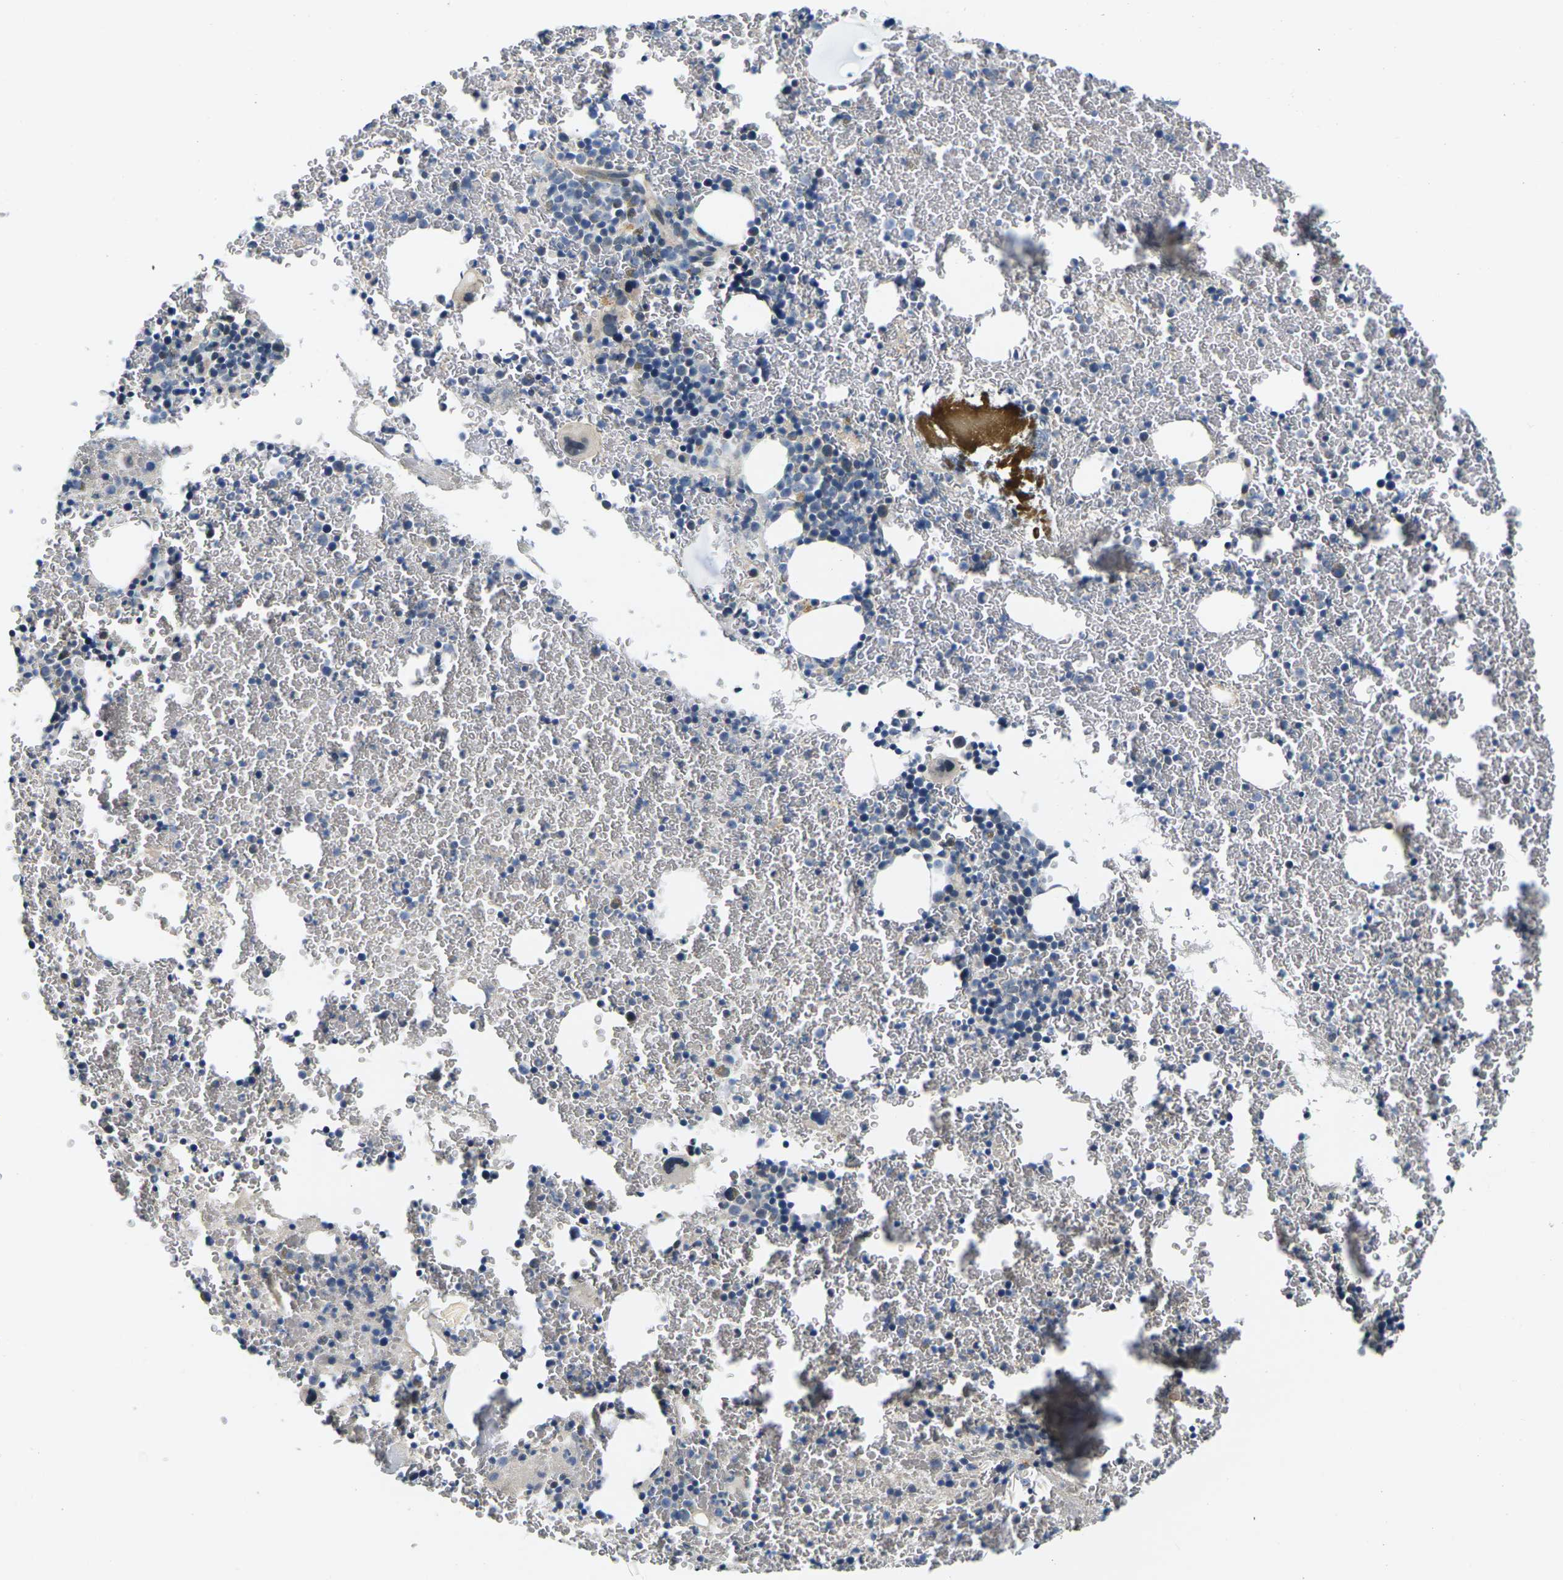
{"staining": {"intensity": "negative", "quantity": "none", "location": "none"}, "tissue": "bone marrow", "cell_type": "Hematopoietic cells", "image_type": "normal", "snomed": [{"axis": "morphology", "description": "Normal tissue, NOS"}, {"axis": "morphology", "description": "Inflammation, NOS"}, {"axis": "topography", "description": "Bone marrow"}], "caption": "This is an IHC micrograph of normal human bone marrow. There is no positivity in hematopoietic cells.", "gene": "SHISAL2B", "patient": {"sex": "female", "age": 17}}